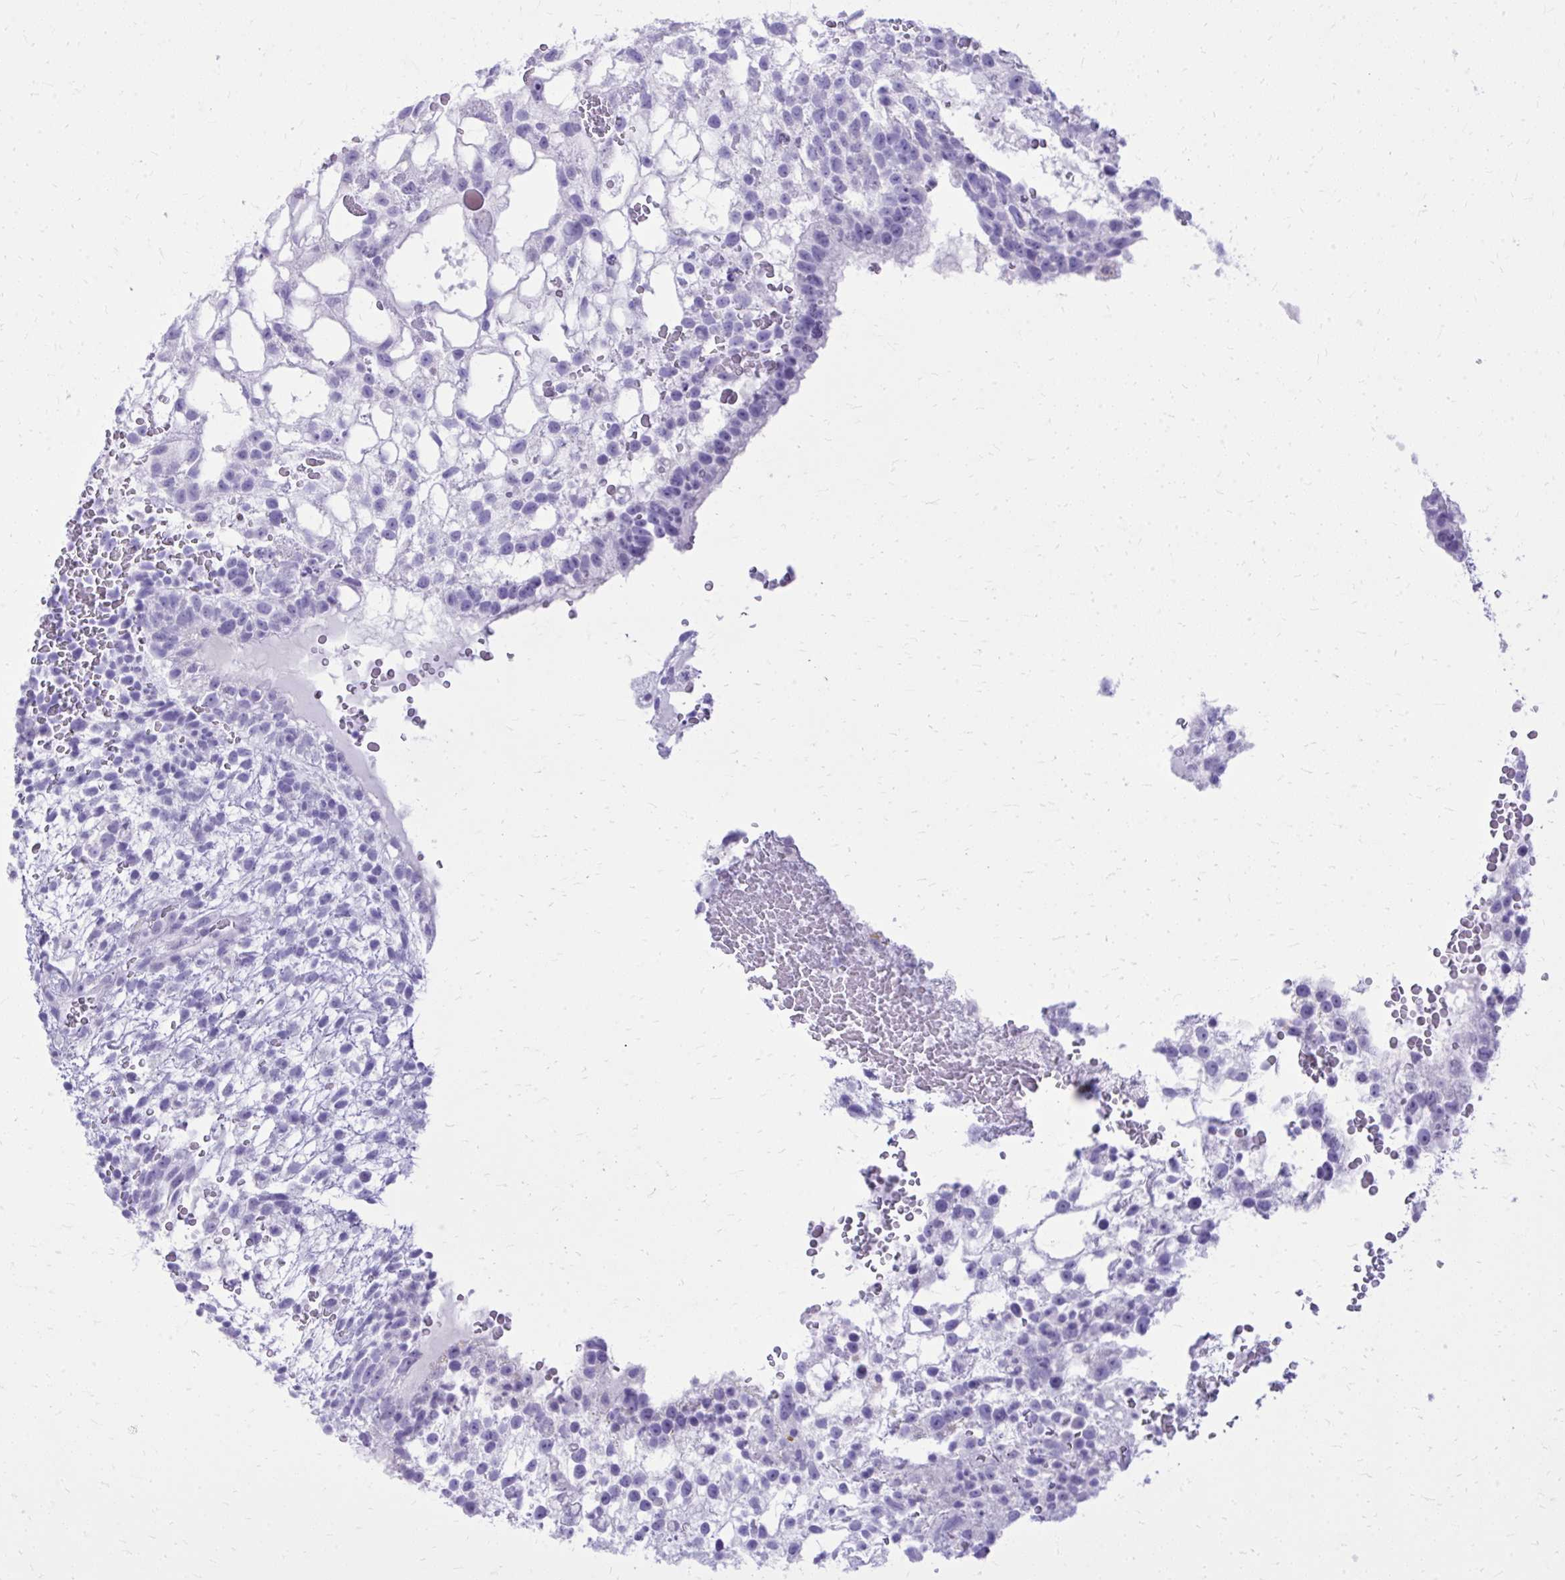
{"staining": {"intensity": "negative", "quantity": "none", "location": "none"}, "tissue": "testis cancer", "cell_type": "Tumor cells", "image_type": "cancer", "snomed": [{"axis": "morphology", "description": "Normal tissue, NOS"}, {"axis": "morphology", "description": "Carcinoma, Embryonal, NOS"}, {"axis": "topography", "description": "Testis"}], "caption": "Immunohistochemistry (IHC) of human embryonal carcinoma (testis) reveals no staining in tumor cells. (Brightfield microscopy of DAB immunohistochemistry (IHC) at high magnification).", "gene": "BCL6B", "patient": {"sex": "male", "age": 32}}